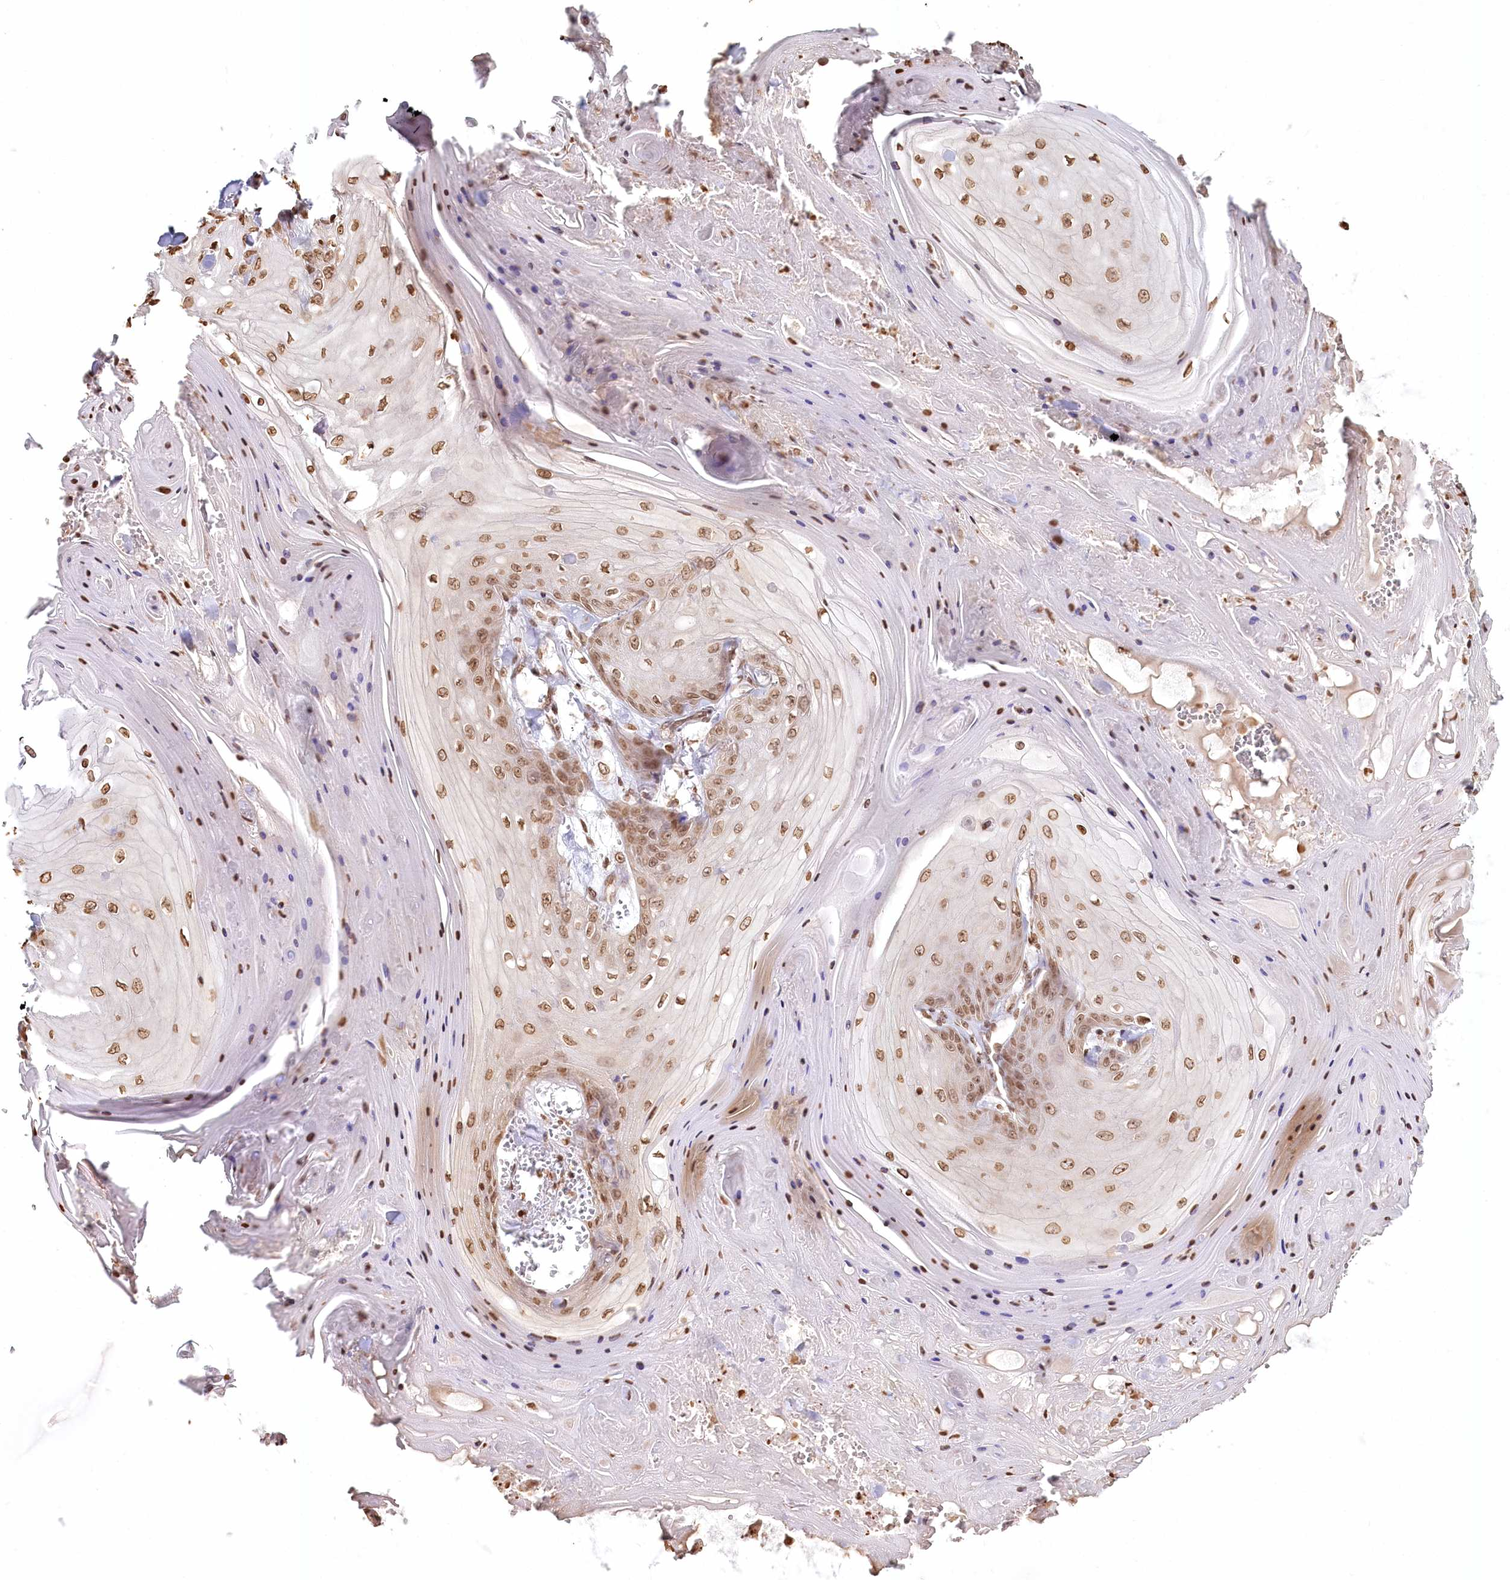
{"staining": {"intensity": "moderate", "quantity": ">75%", "location": "nuclear"}, "tissue": "skin cancer", "cell_type": "Tumor cells", "image_type": "cancer", "snomed": [{"axis": "morphology", "description": "Squamous cell carcinoma, NOS"}, {"axis": "topography", "description": "Skin"}], "caption": "Immunohistochemistry (IHC) image of human skin cancer stained for a protein (brown), which reveals medium levels of moderate nuclear expression in about >75% of tumor cells.", "gene": "FAM13A", "patient": {"sex": "male", "age": 74}}